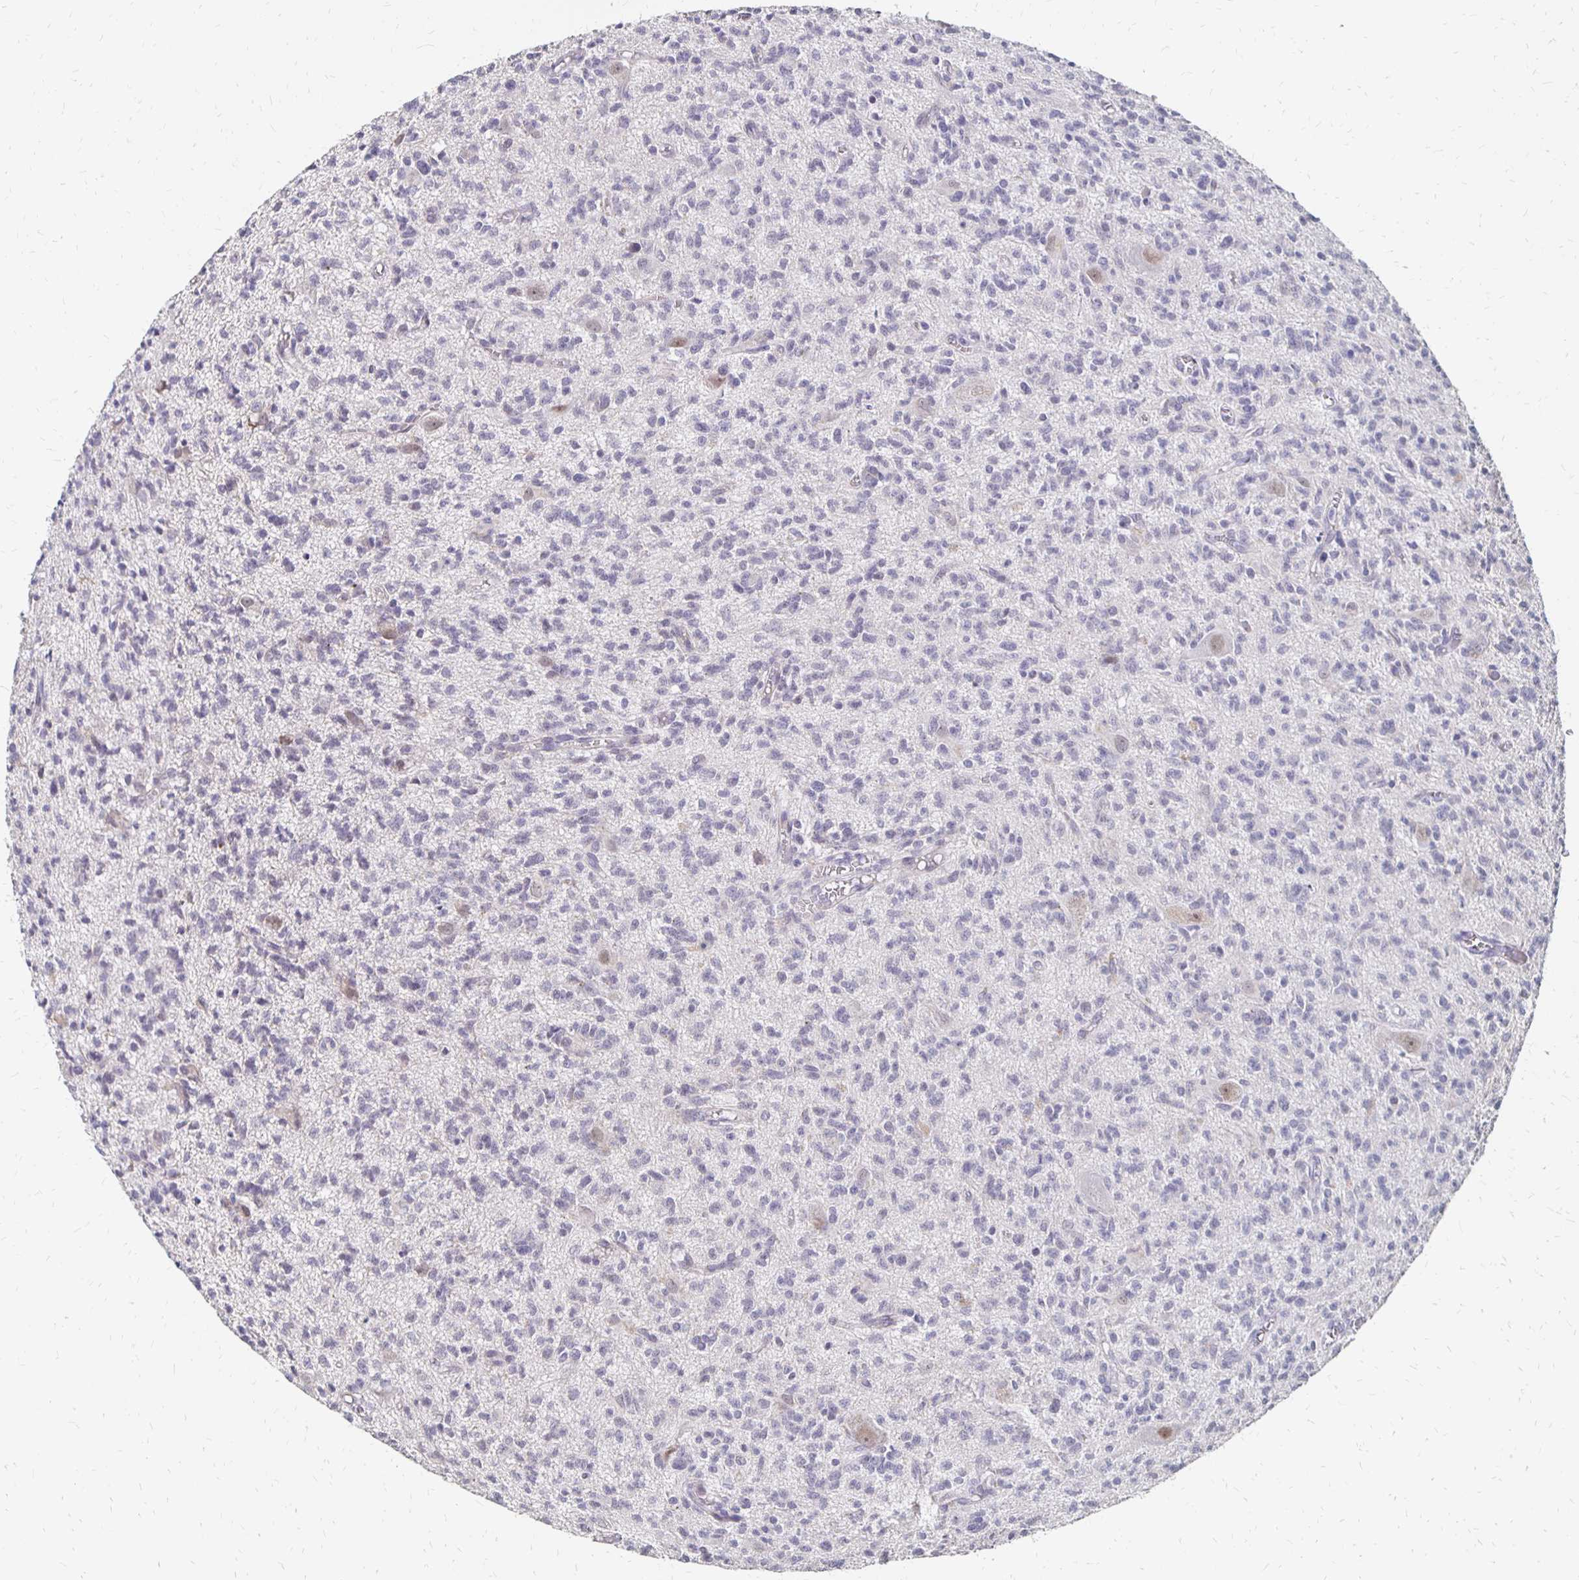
{"staining": {"intensity": "negative", "quantity": "none", "location": "none"}, "tissue": "glioma", "cell_type": "Tumor cells", "image_type": "cancer", "snomed": [{"axis": "morphology", "description": "Glioma, malignant, Low grade"}, {"axis": "topography", "description": "Brain"}], "caption": "Photomicrograph shows no protein staining in tumor cells of glioma tissue.", "gene": "ATOSB", "patient": {"sex": "male", "age": 64}}